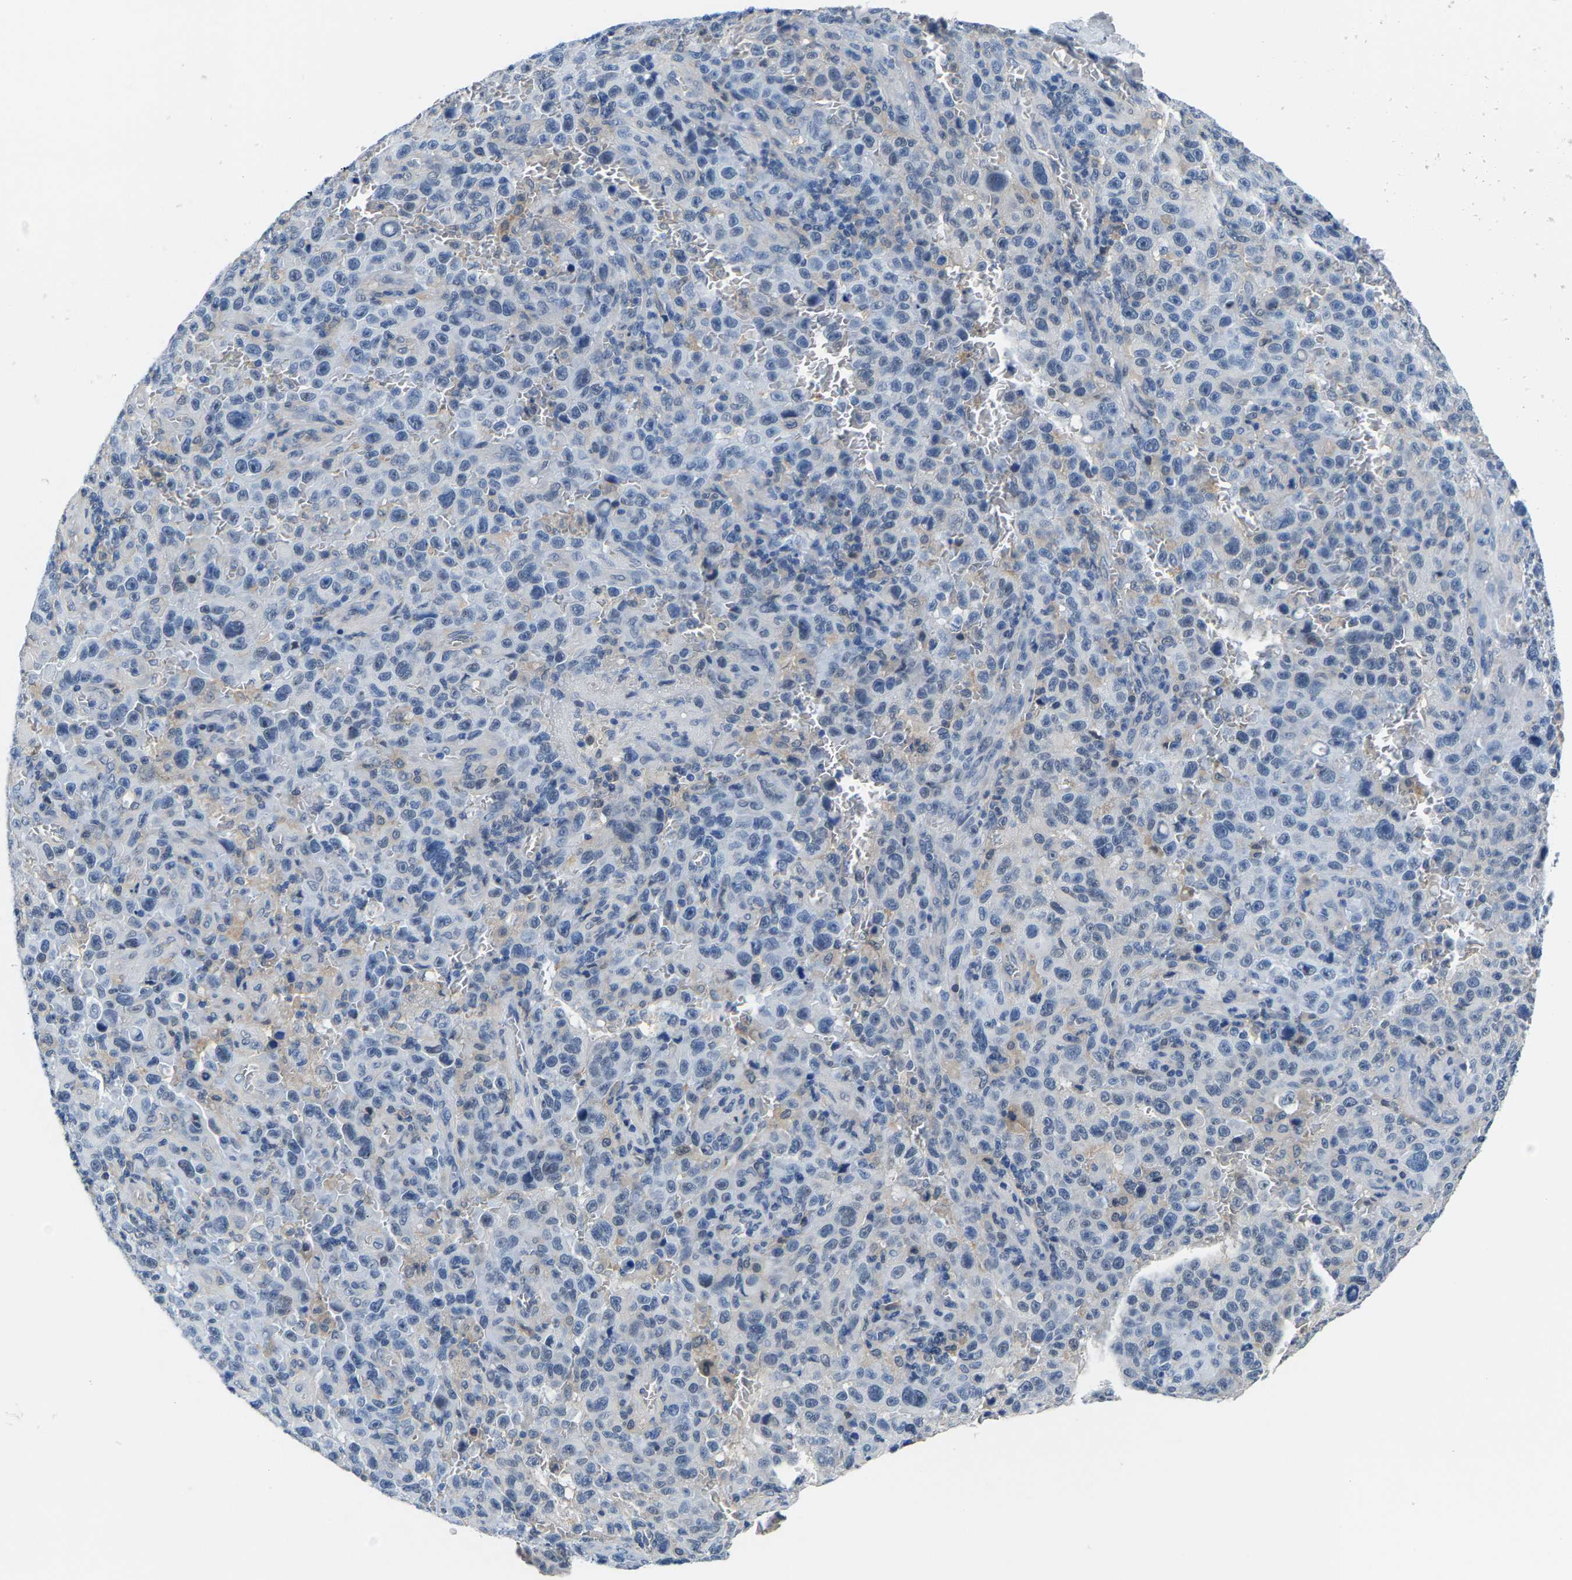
{"staining": {"intensity": "negative", "quantity": "none", "location": "none"}, "tissue": "melanoma", "cell_type": "Tumor cells", "image_type": "cancer", "snomed": [{"axis": "morphology", "description": "Malignant melanoma, NOS"}, {"axis": "topography", "description": "Skin"}], "caption": "Immunohistochemistry (IHC) micrograph of human malignant melanoma stained for a protein (brown), which shows no staining in tumor cells.", "gene": "SSH3", "patient": {"sex": "female", "age": 82}}